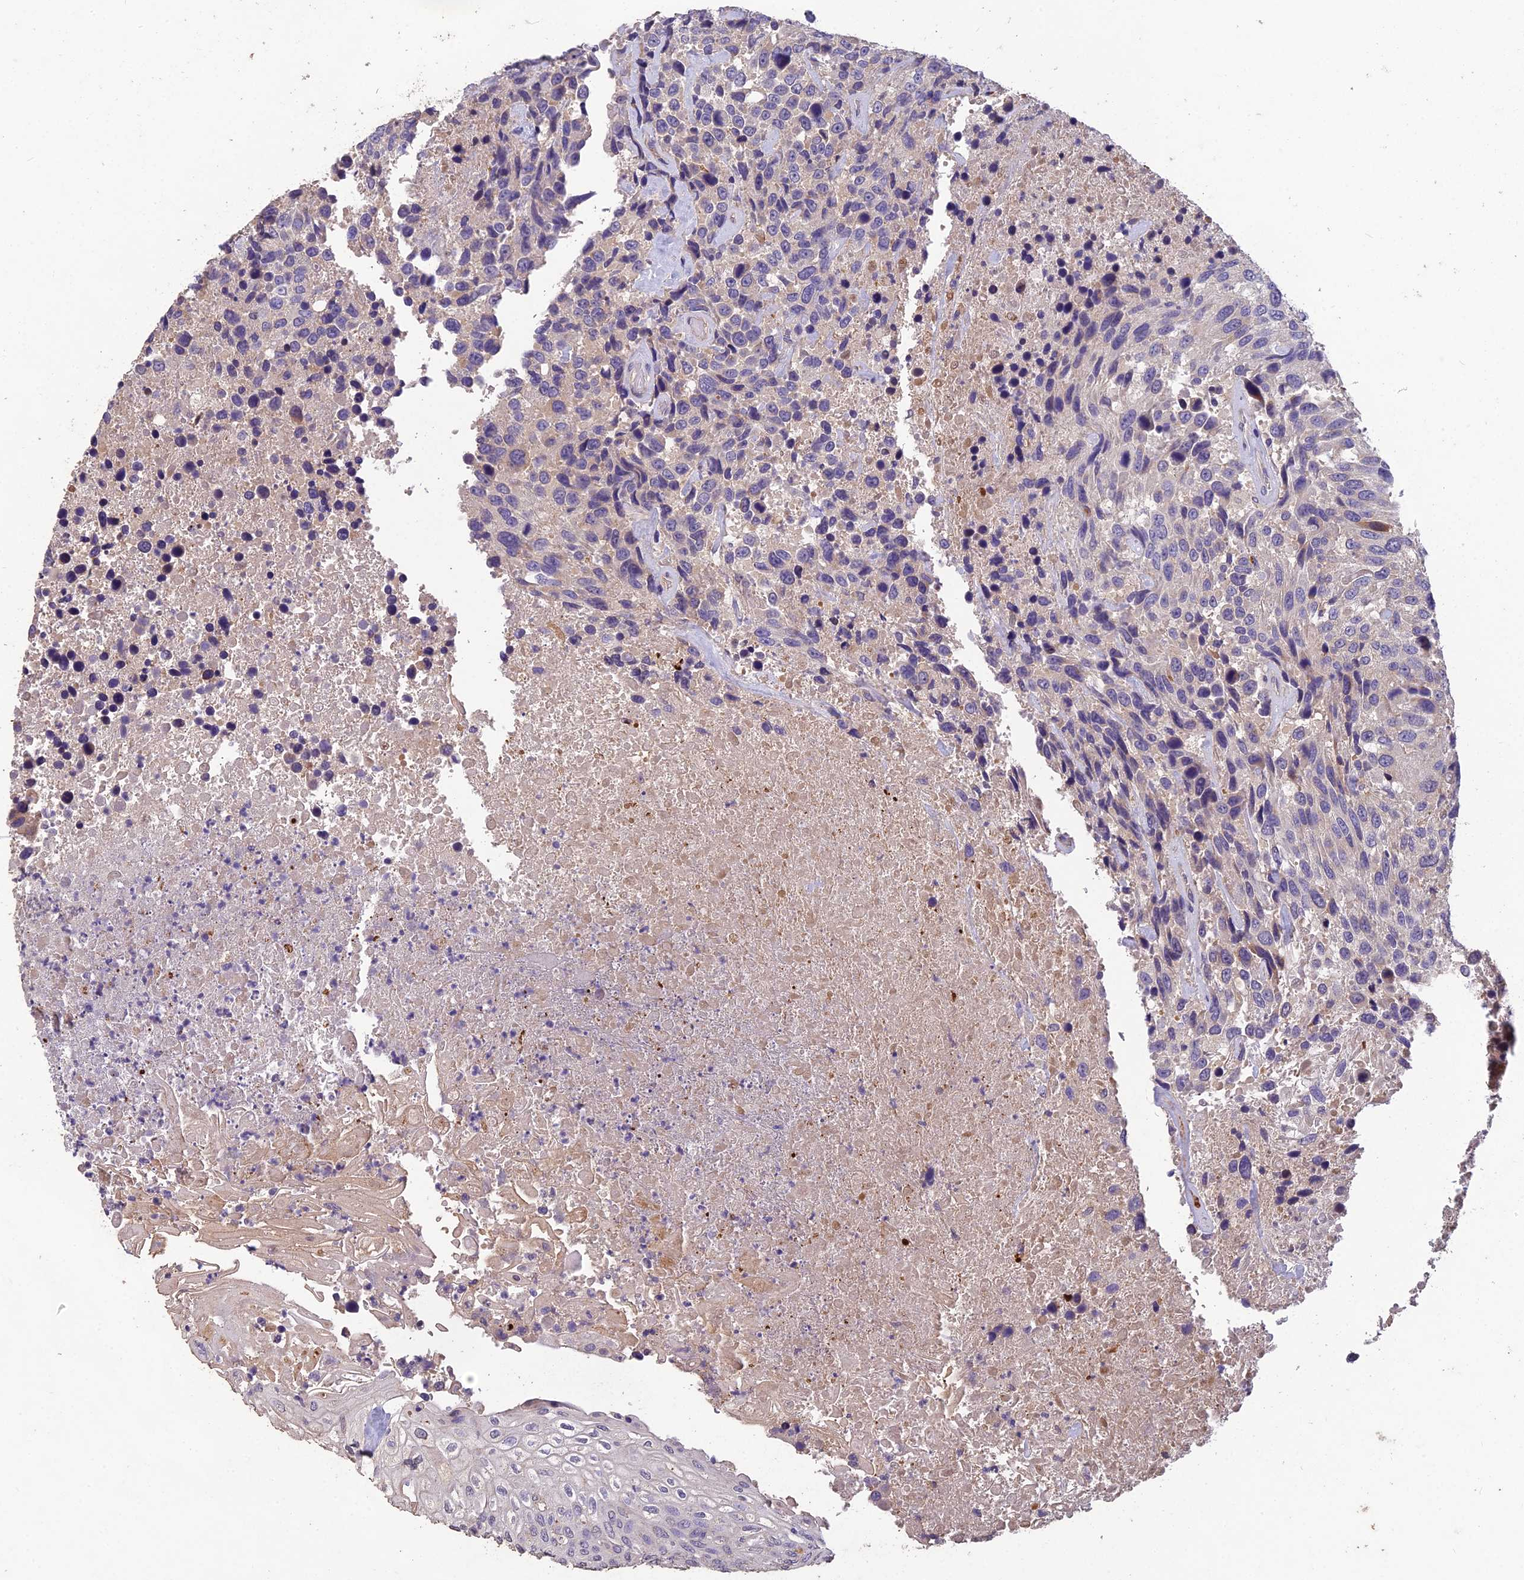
{"staining": {"intensity": "negative", "quantity": "none", "location": "none"}, "tissue": "urothelial cancer", "cell_type": "Tumor cells", "image_type": "cancer", "snomed": [{"axis": "morphology", "description": "Urothelial carcinoma, High grade"}, {"axis": "topography", "description": "Urinary bladder"}], "caption": "Tumor cells are negative for brown protein staining in urothelial cancer.", "gene": "CEACAM16", "patient": {"sex": "female", "age": 70}}